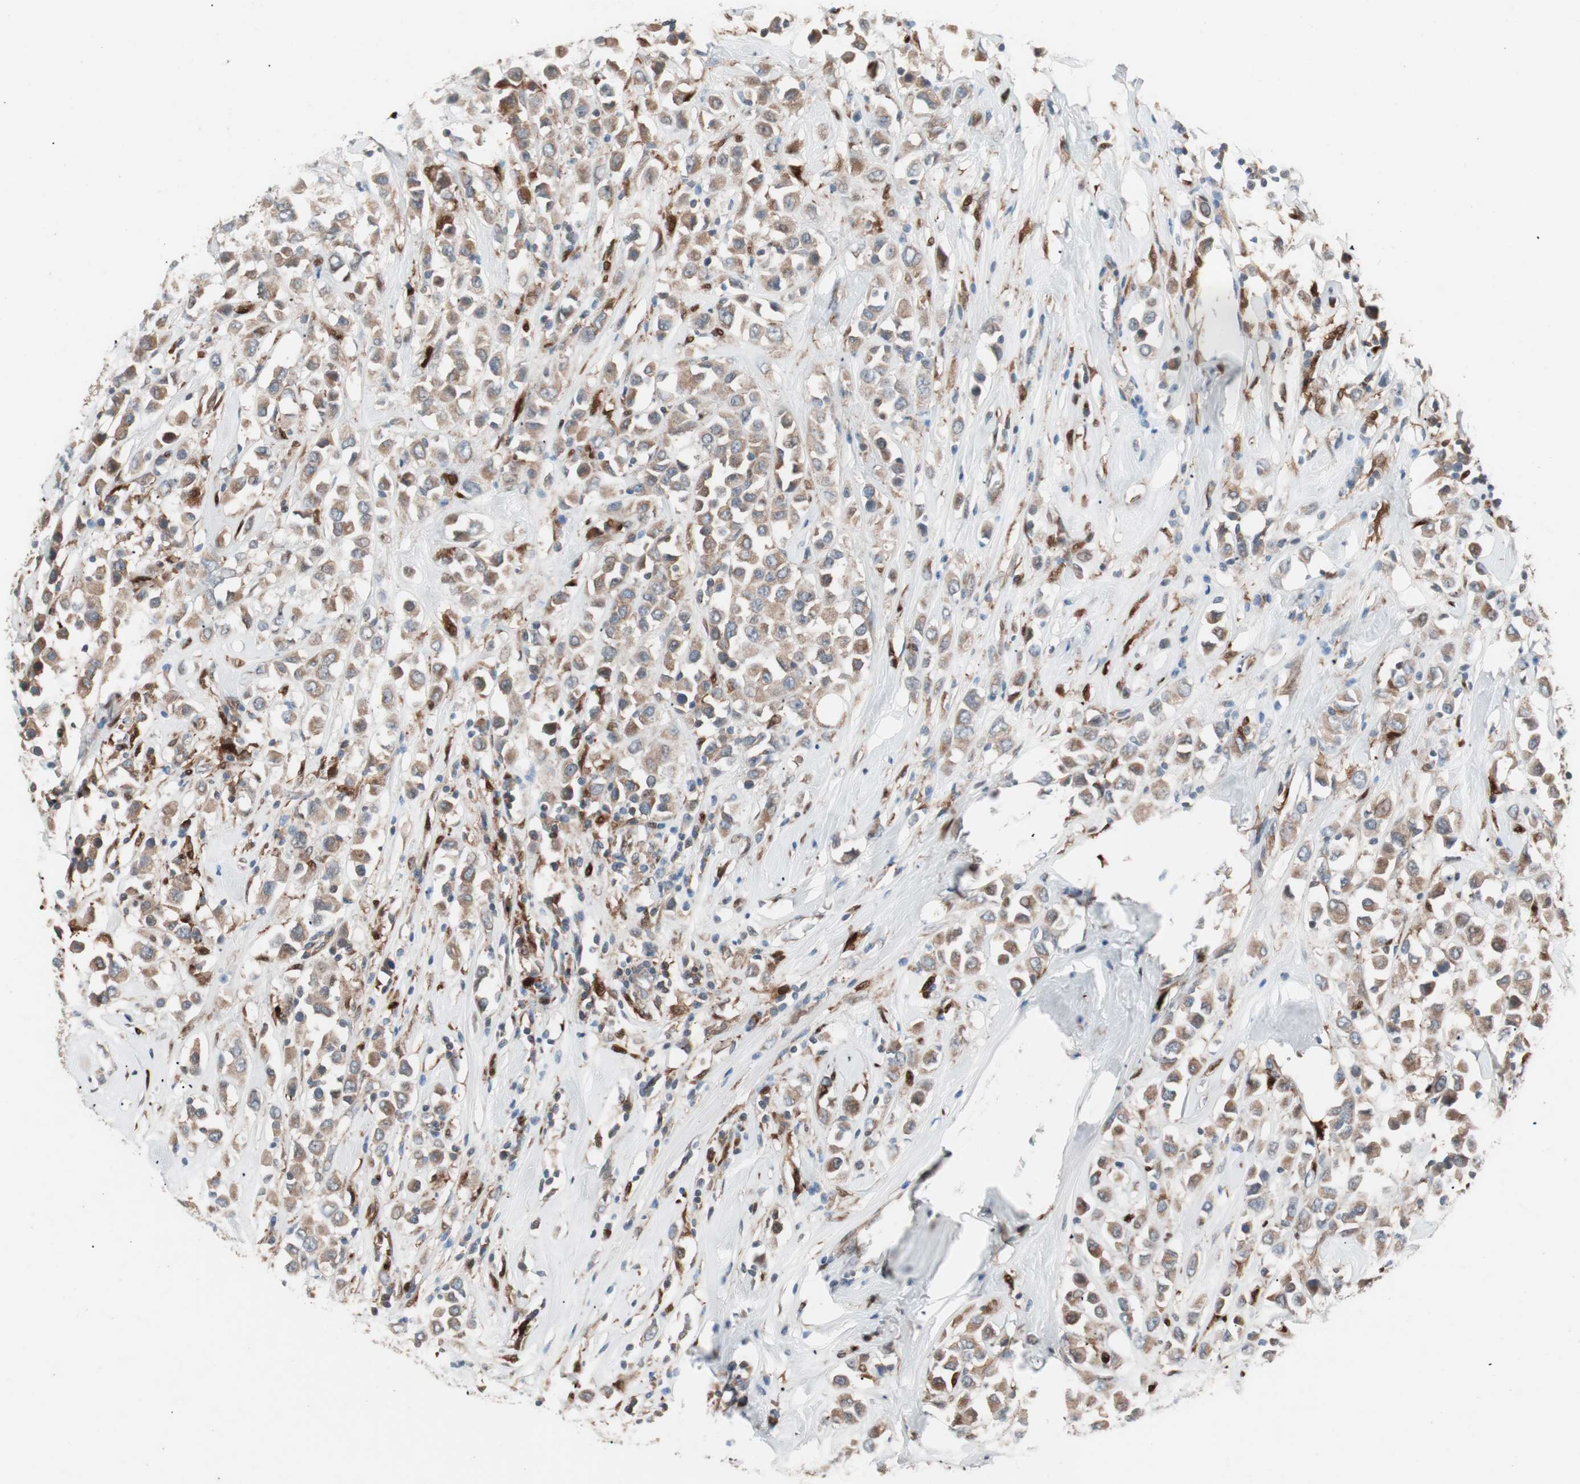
{"staining": {"intensity": "moderate", "quantity": ">75%", "location": "cytoplasmic/membranous"}, "tissue": "breast cancer", "cell_type": "Tumor cells", "image_type": "cancer", "snomed": [{"axis": "morphology", "description": "Duct carcinoma"}, {"axis": "topography", "description": "Breast"}], "caption": "The immunohistochemical stain highlights moderate cytoplasmic/membranous expression in tumor cells of breast infiltrating ductal carcinoma tissue.", "gene": "FAAH", "patient": {"sex": "female", "age": 61}}